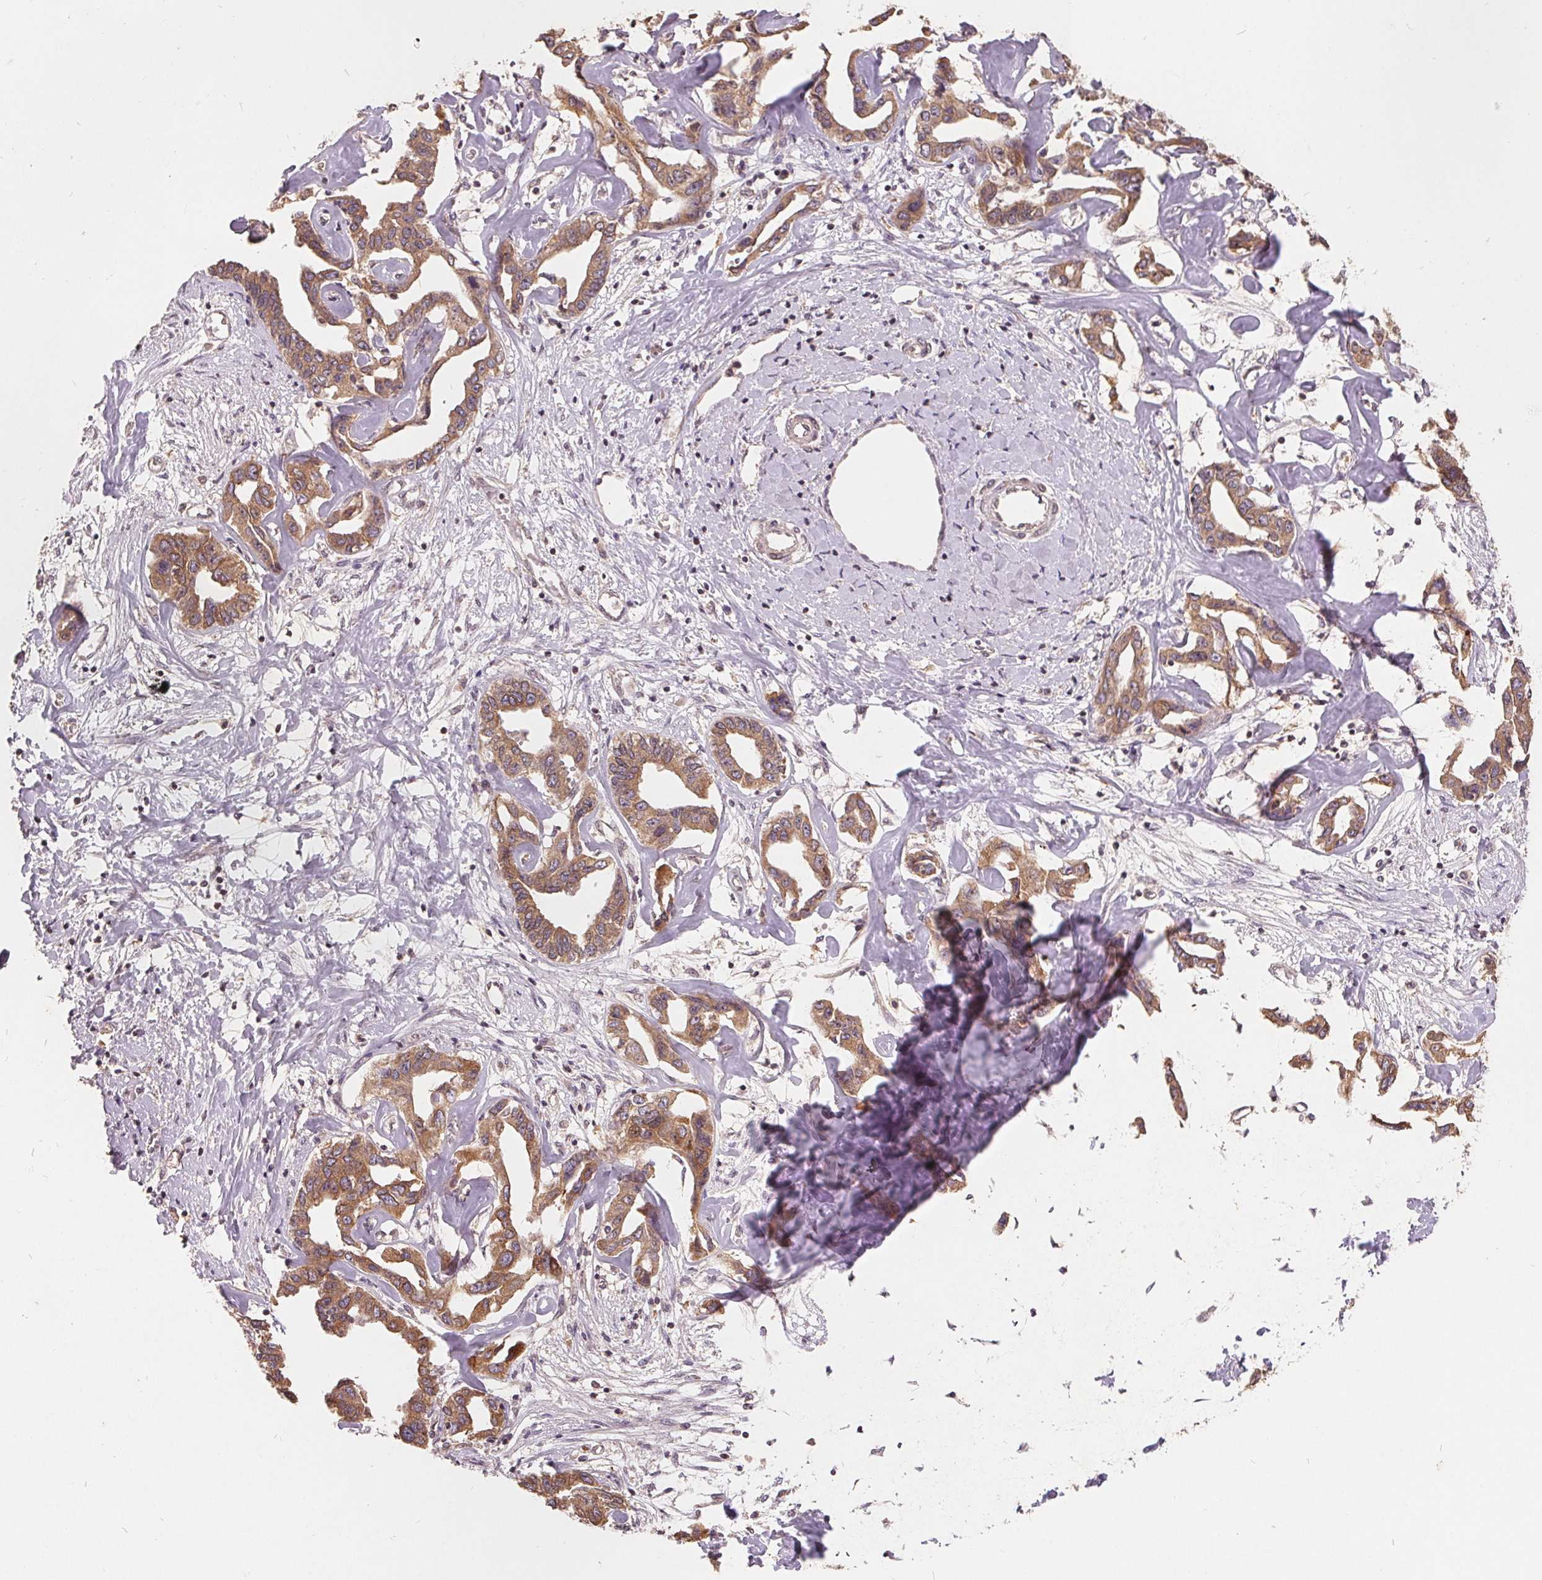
{"staining": {"intensity": "moderate", "quantity": ">75%", "location": "cytoplasmic/membranous"}, "tissue": "liver cancer", "cell_type": "Tumor cells", "image_type": "cancer", "snomed": [{"axis": "morphology", "description": "Cholangiocarcinoma"}, {"axis": "topography", "description": "Liver"}], "caption": "Immunohistochemistry of liver cancer shows medium levels of moderate cytoplasmic/membranous staining in about >75% of tumor cells.", "gene": "CDIPT", "patient": {"sex": "male", "age": 59}}